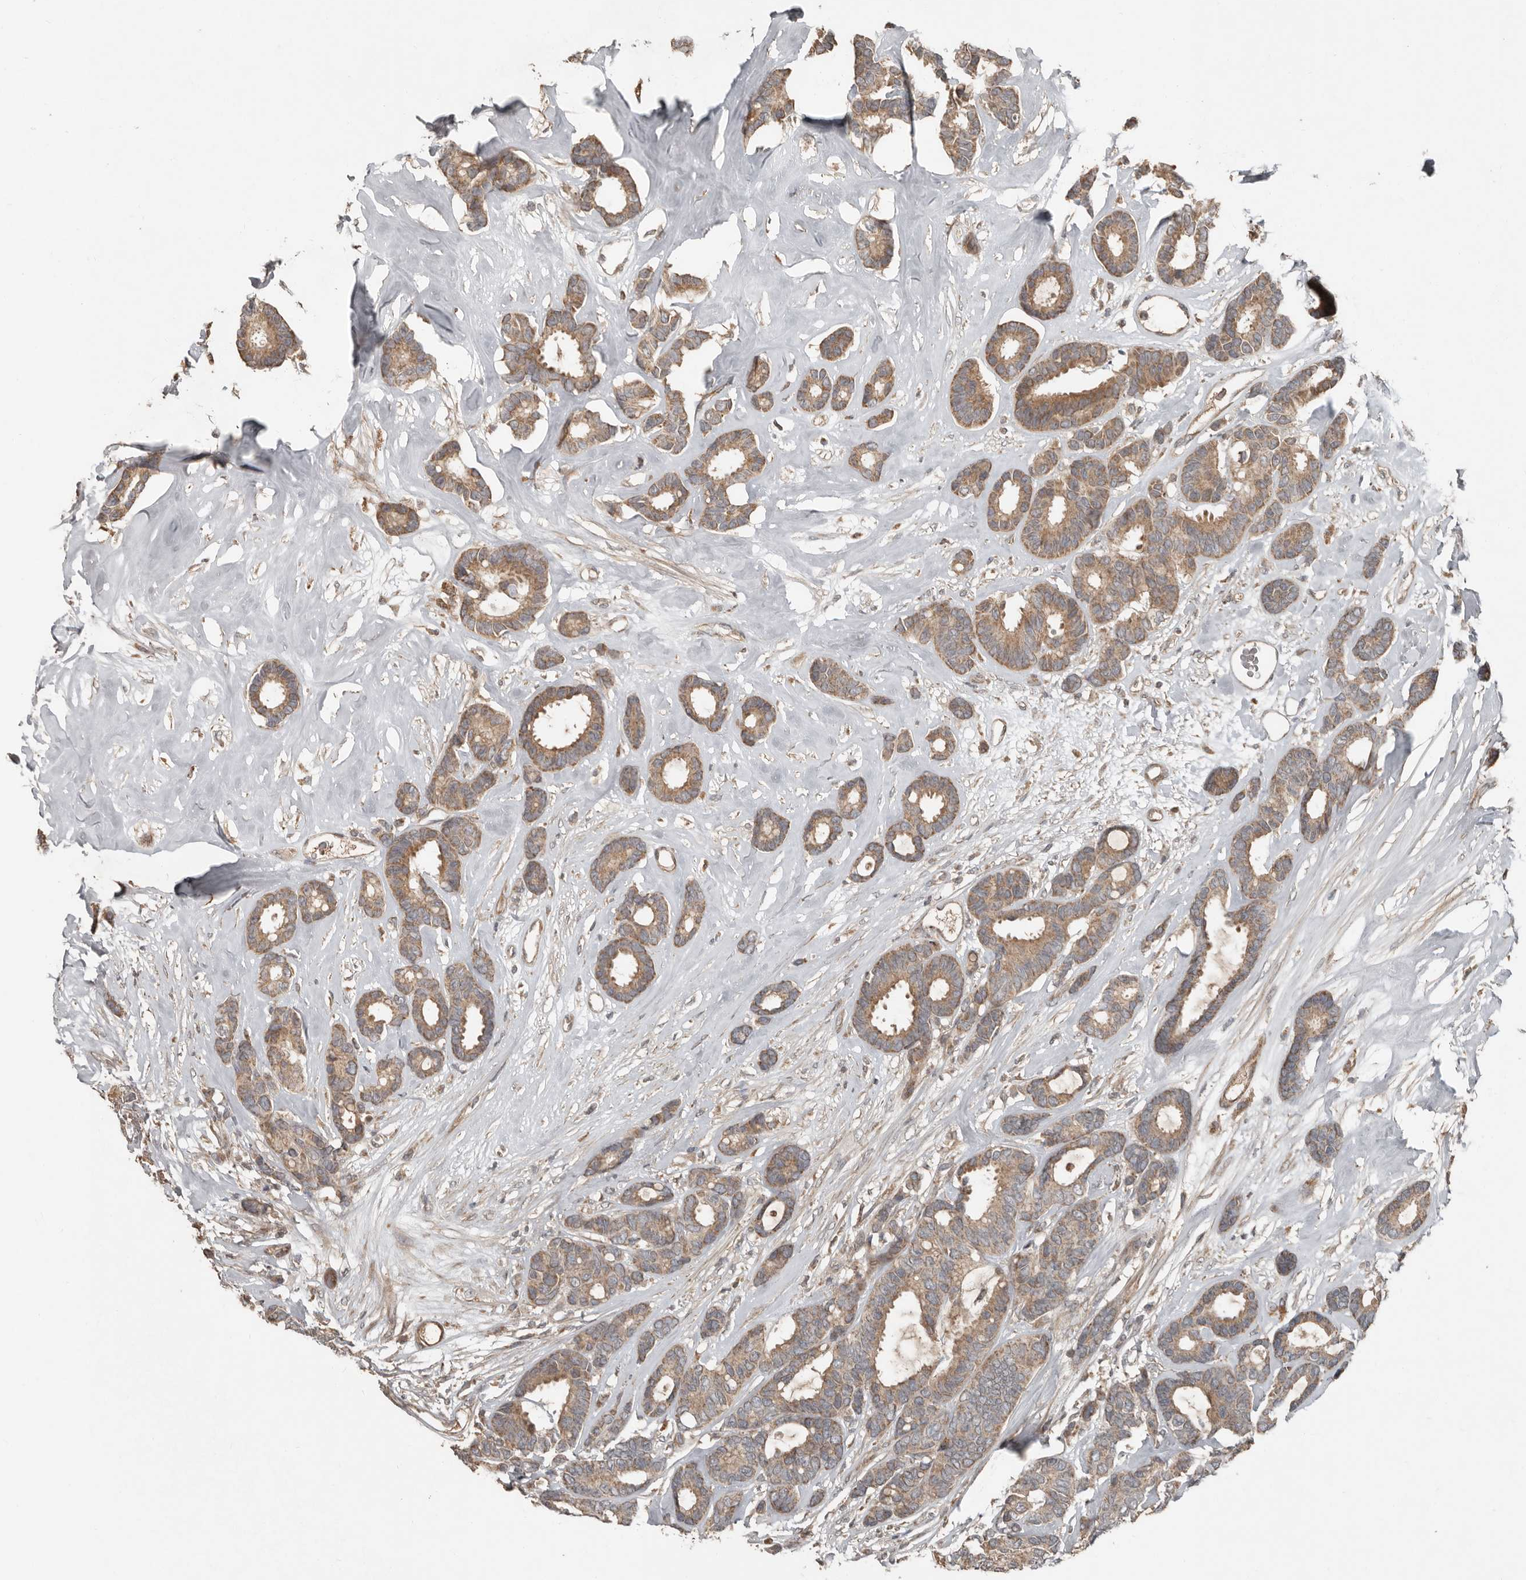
{"staining": {"intensity": "moderate", "quantity": ">75%", "location": "cytoplasmic/membranous"}, "tissue": "breast cancer", "cell_type": "Tumor cells", "image_type": "cancer", "snomed": [{"axis": "morphology", "description": "Duct carcinoma"}, {"axis": "topography", "description": "Breast"}], "caption": "DAB immunohistochemical staining of breast infiltrating ductal carcinoma displays moderate cytoplasmic/membranous protein expression in about >75% of tumor cells.", "gene": "SLC6A7", "patient": {"sex": "female", "age": 87}}